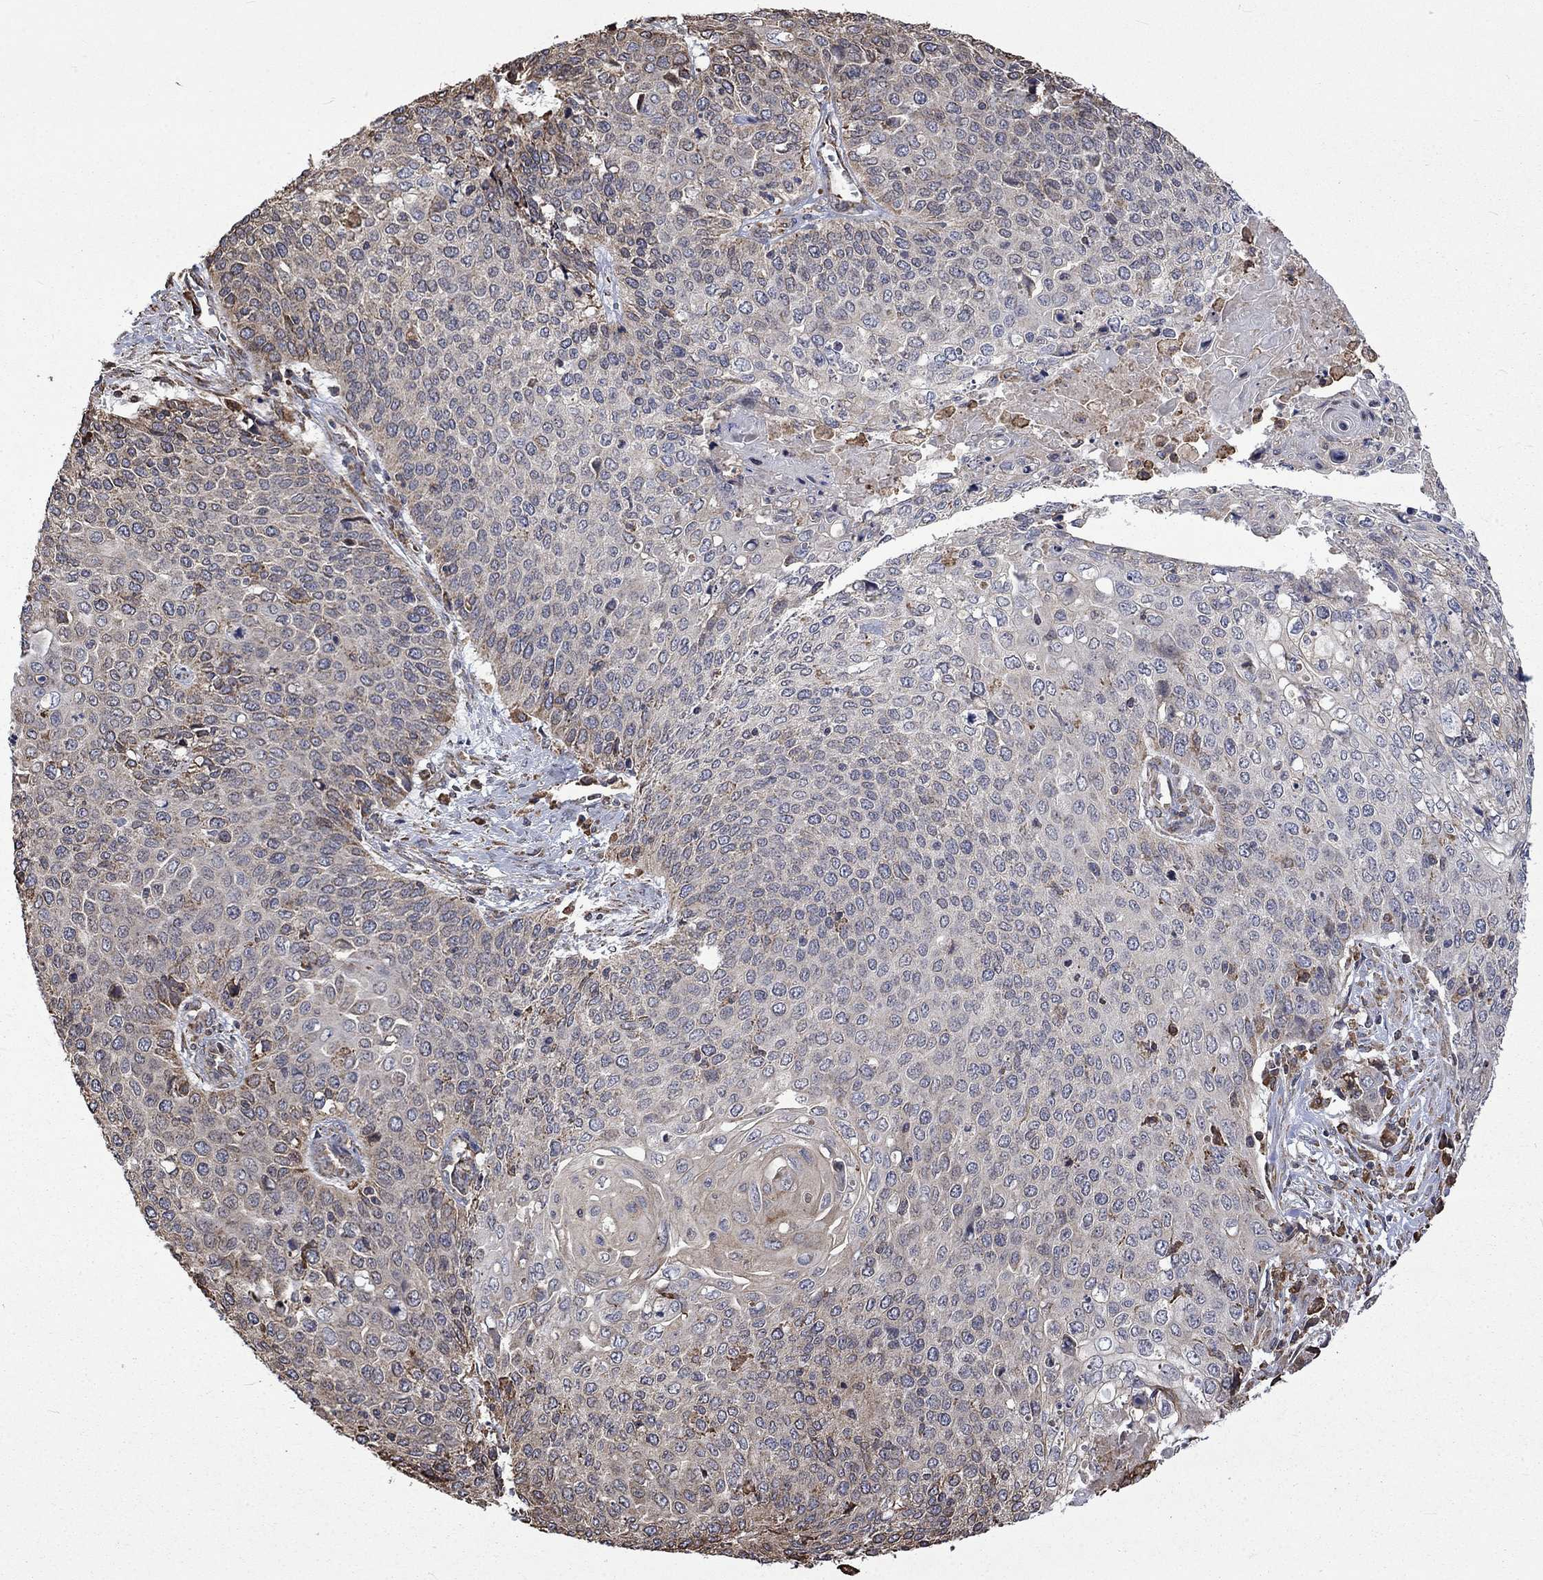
{"staining": {"intensity": "weak", "quantity": "25%-75%", "location": "cytoplasmic/membranous"}, "tissue": "cervical cancer", "cell_type": "Tumor cells", "image_type": "cancer", "snomed": [{"axis": "morphology", "description": "Squamous cell carcinoma, NOS"}, {"axis": "topography", "description": "Cervix"}], "caption": "Human cervical cancer stained for a protein (brown) demonstrates weak cytoplasmic/membranous positive positivity in approximately 25%-75% of tumor cells.", "gene": "ESRRA", "patient": {"sex": "female", "age": 39}}